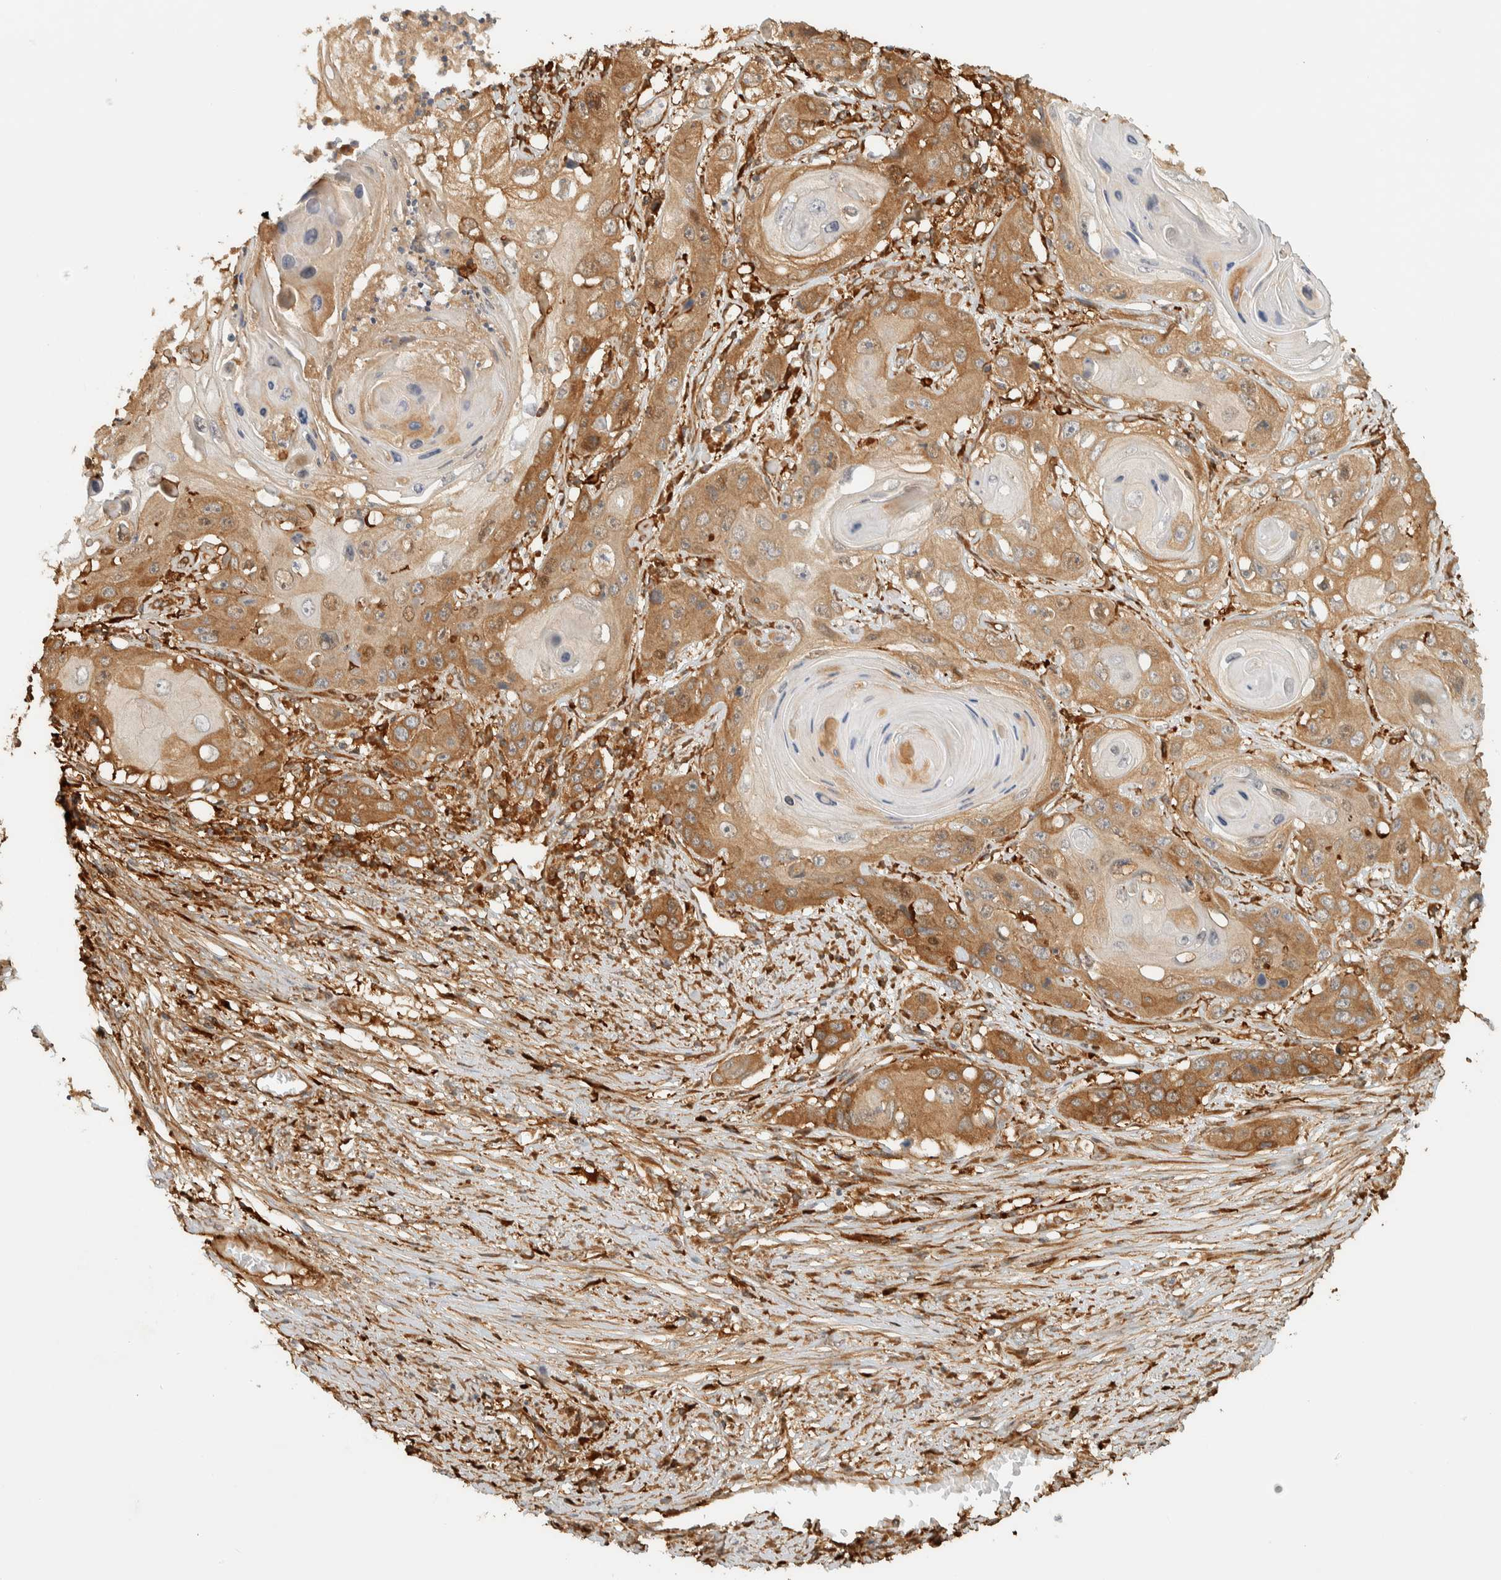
{"staining": {"intensity": "moderate", "quantity": ">75%", "location": "cytoplasmic/membranous"}, "tissue": "skin cancer", "cell_type": "Tumor cells", "image_type": "cancer", "snomed": [{"axis": "morphology", "description": "Squamous cell carcinoma, NOS"}, {"axis": "topography", "description": "Skin"}], "caption": "Moderate cytoplasmic/membranous protein staining is identified in approximately >75% of tumor cells in skin squamous cell carcinoma. The protein is stained brown, and the nuclei are stained in blue (DAB (3,3'-diaminobenzidine) IHC with brightfield microscopy, high magnification).", "gene": "TMEM192", "patient": {"sex": "male", "age": 55}}